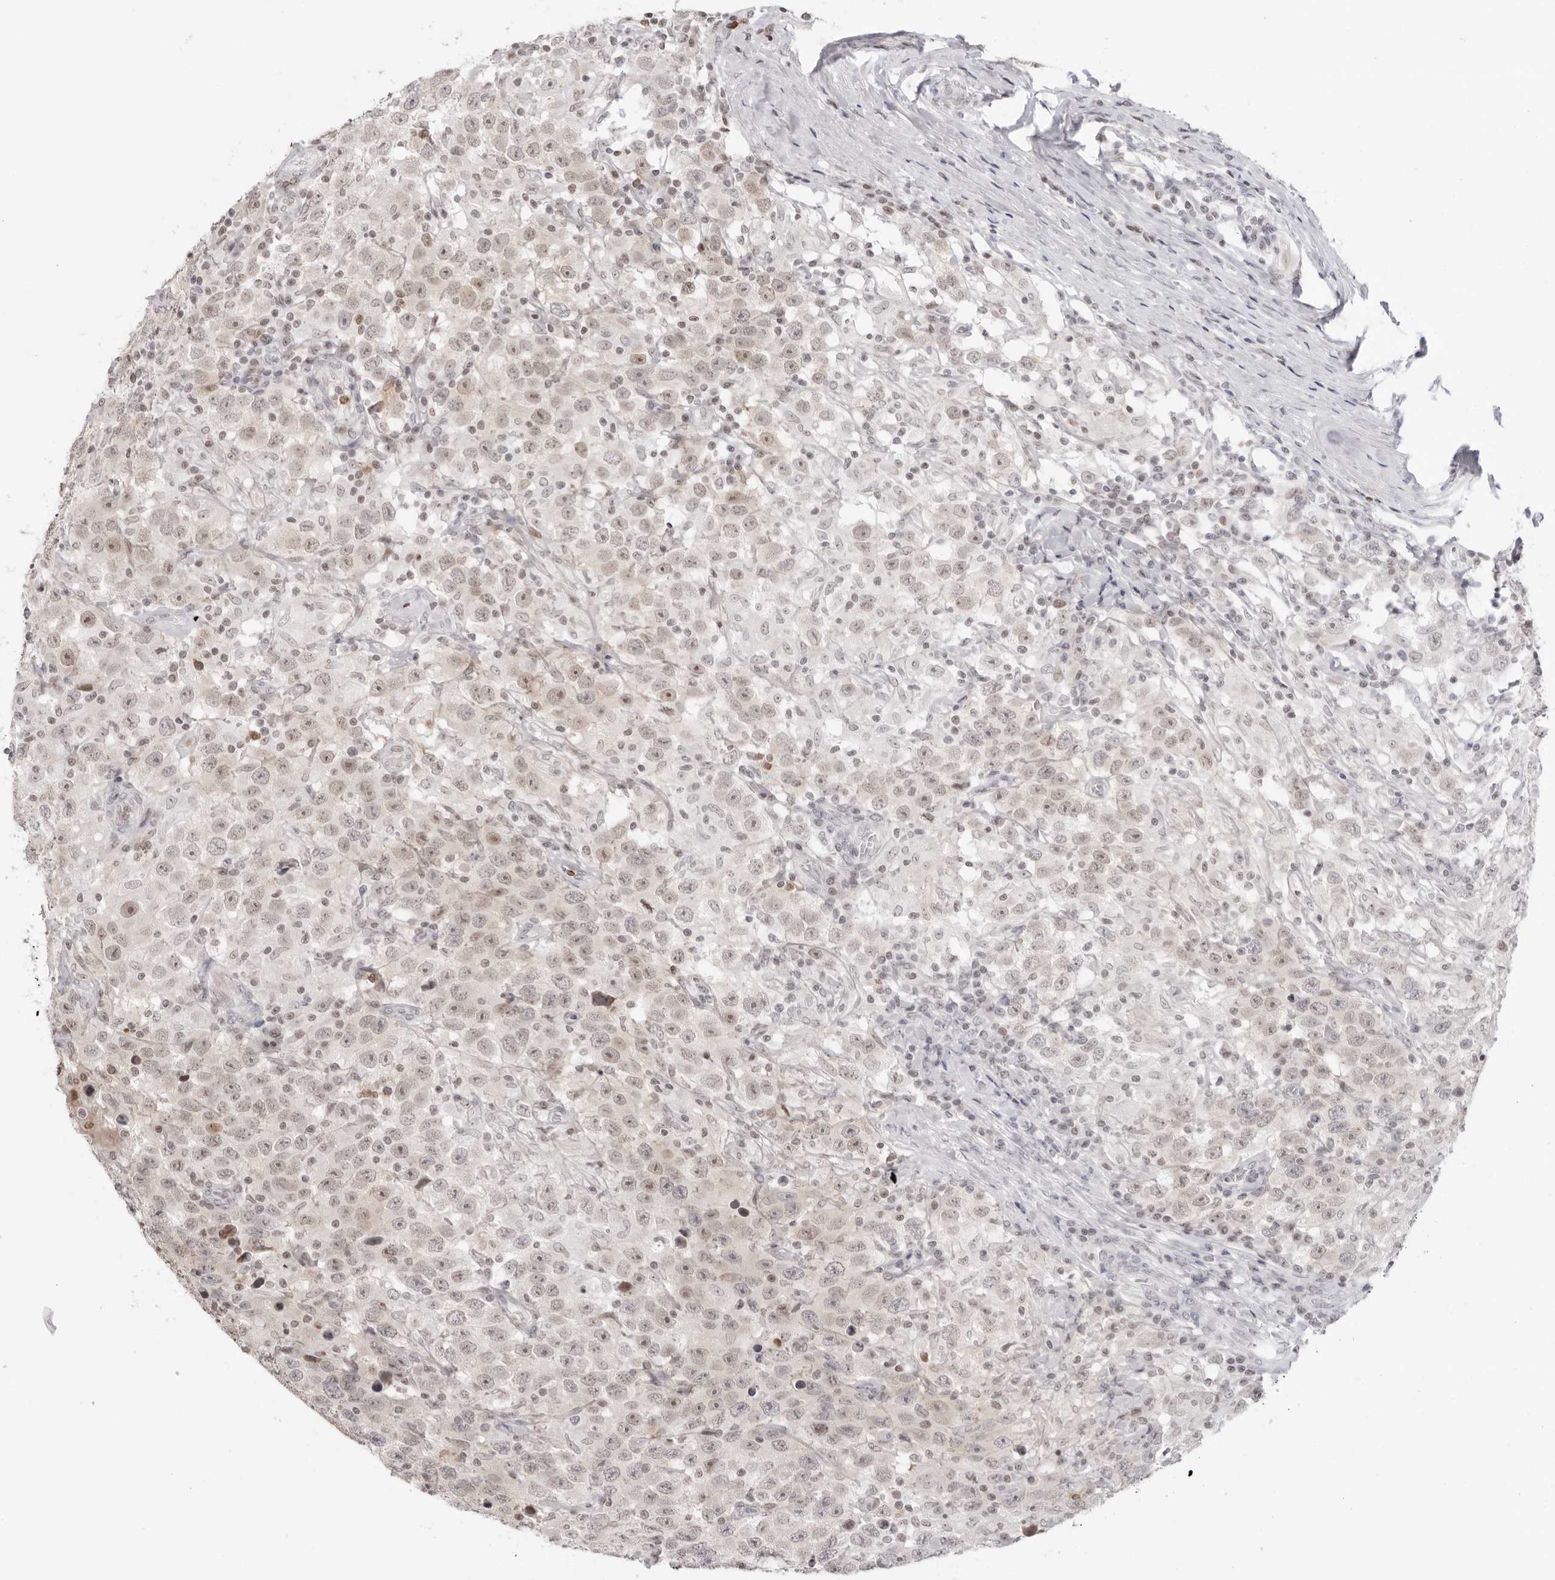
{"staining": {"intensity": "weak", "quantity": "25%-75%", "location": "nuclear"}, "tissue": "testis cancer", "cell_type": "Tumor cells", "image_type": "cancer", "snomed": [{"axis": "morphology", "description": "Seminoma, NOS"}, {"axis": "topography", "description": "Testis"}], "caption": "Protein expression by IHC demonstrates weak nuclear positivity in approximately 25%-75% of tumor cells in testis cancer (seminoma).", "gene": "RNF146", "patient": {"sex": "male", "age": 41}}